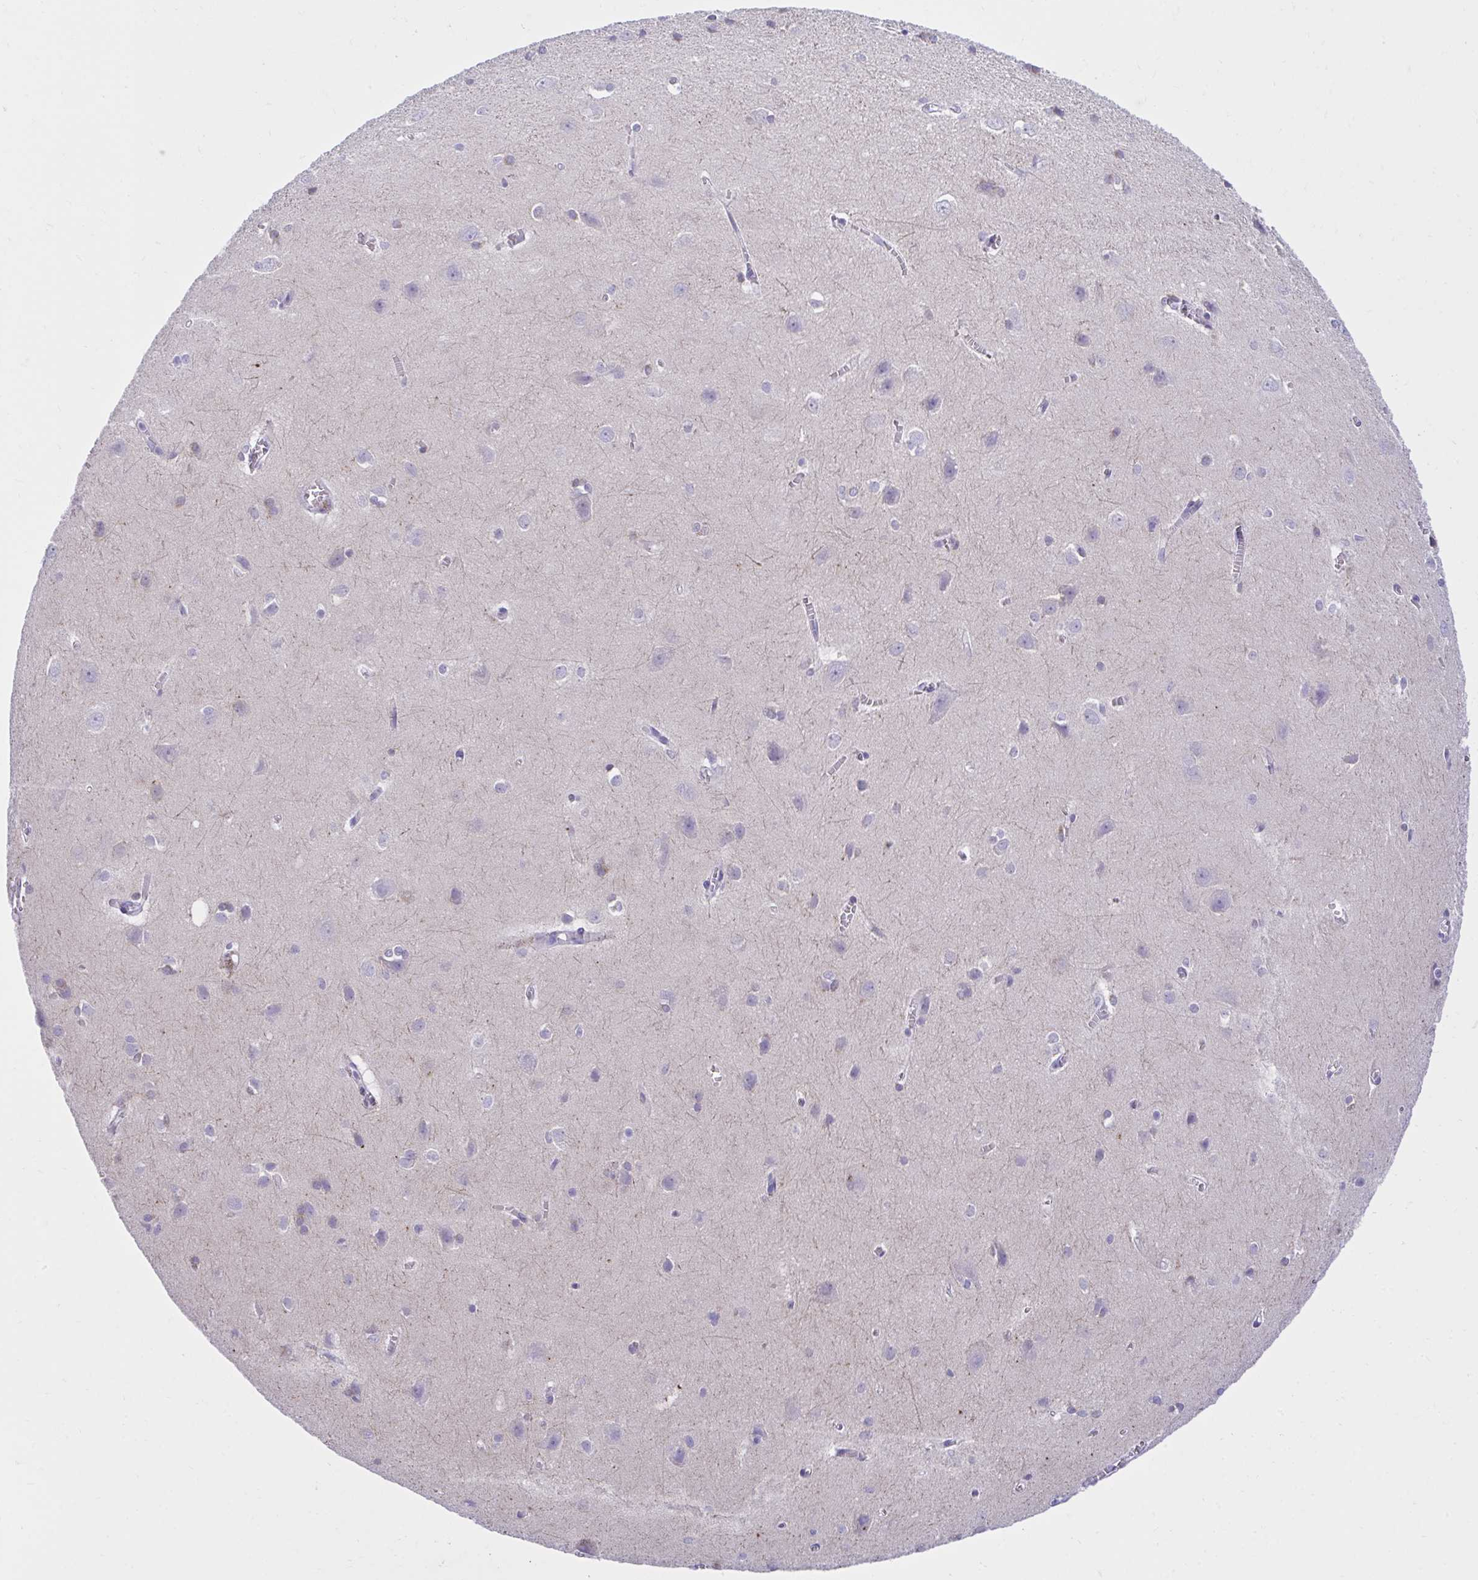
{"staining": {"intensity": "negative", "quantity": "none", "location": "none"}, "tissue": "cerebral cortex", "cell_type": "Endothelial cells", "image_type": "normal", "snomed": [{"axis": "morphology", "description": "Normal tissue, NOS"}, {"axis": "topography", "description": "Cerebral cortex"}], "caption": "Protein analysis of benign cerebral cortex exhibits no significant positivity in endothelial cells. (DAB (3,3'-diaminobenzidine) immunohistochemistry, high magnification).", "gene": "PLEKHH1", "patient": {"sex": "male", "age": 37}}